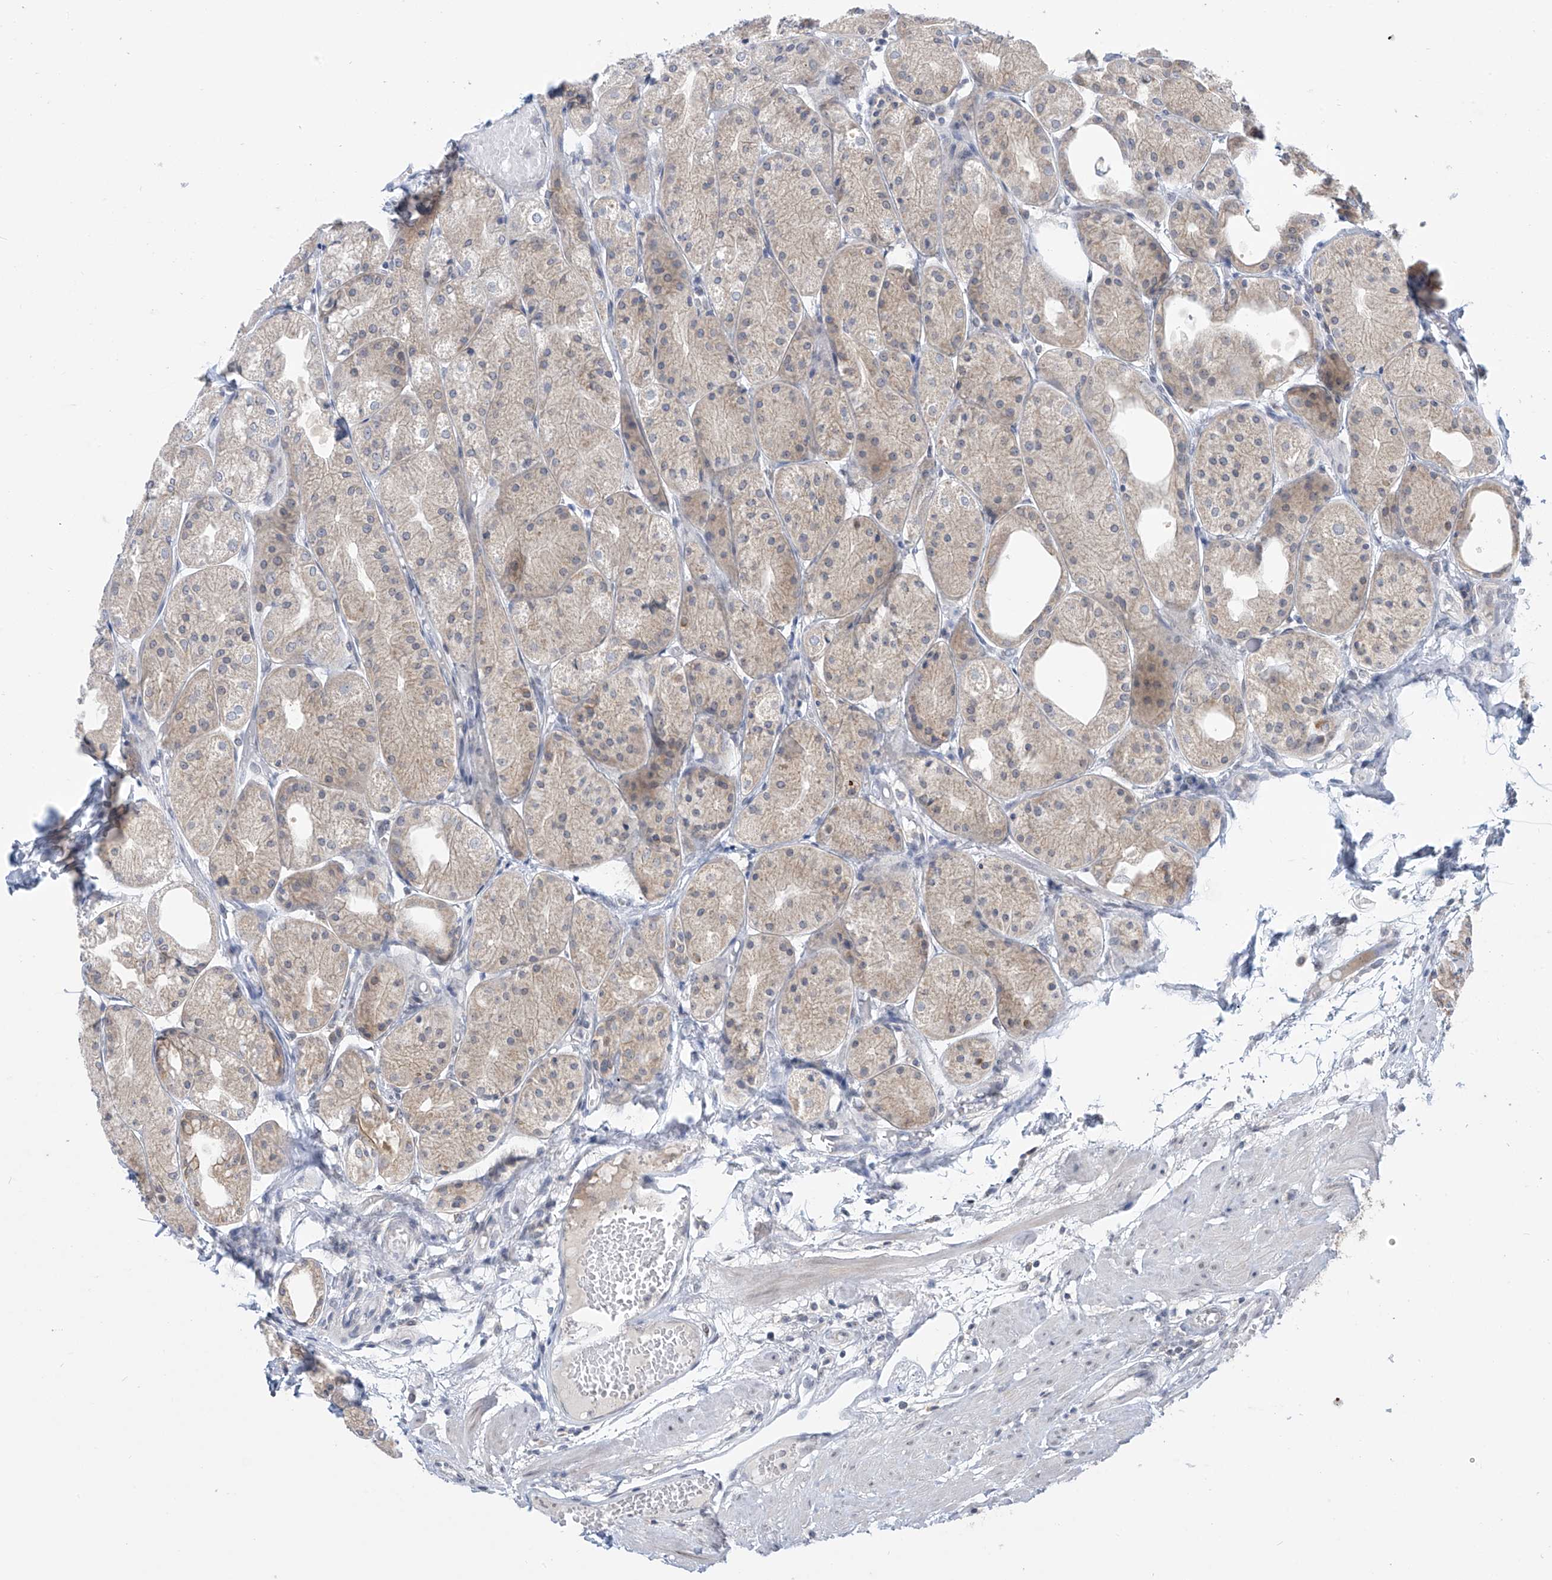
{"staining": {"intensity": "moderate", "quantity": "25%-75%", "location": "cytoplasmic/membranous"}, "tissue": "stomach", "cell_type": "Glandular cells", "image_type": "normal", "snomed": [{"axis": "morphology", "description": "Normal tissue, NOS"}, {"axis": "topography", "description": "Stomach, upper"}], "caption": "Stomach stained for a protein (brown) reveals moderate cytoplasmic/membranous positive positivity in approximately 25%-75% of glandular cells.", "gene": "APLF", "patient": {"sex": "male", "age": 72}}